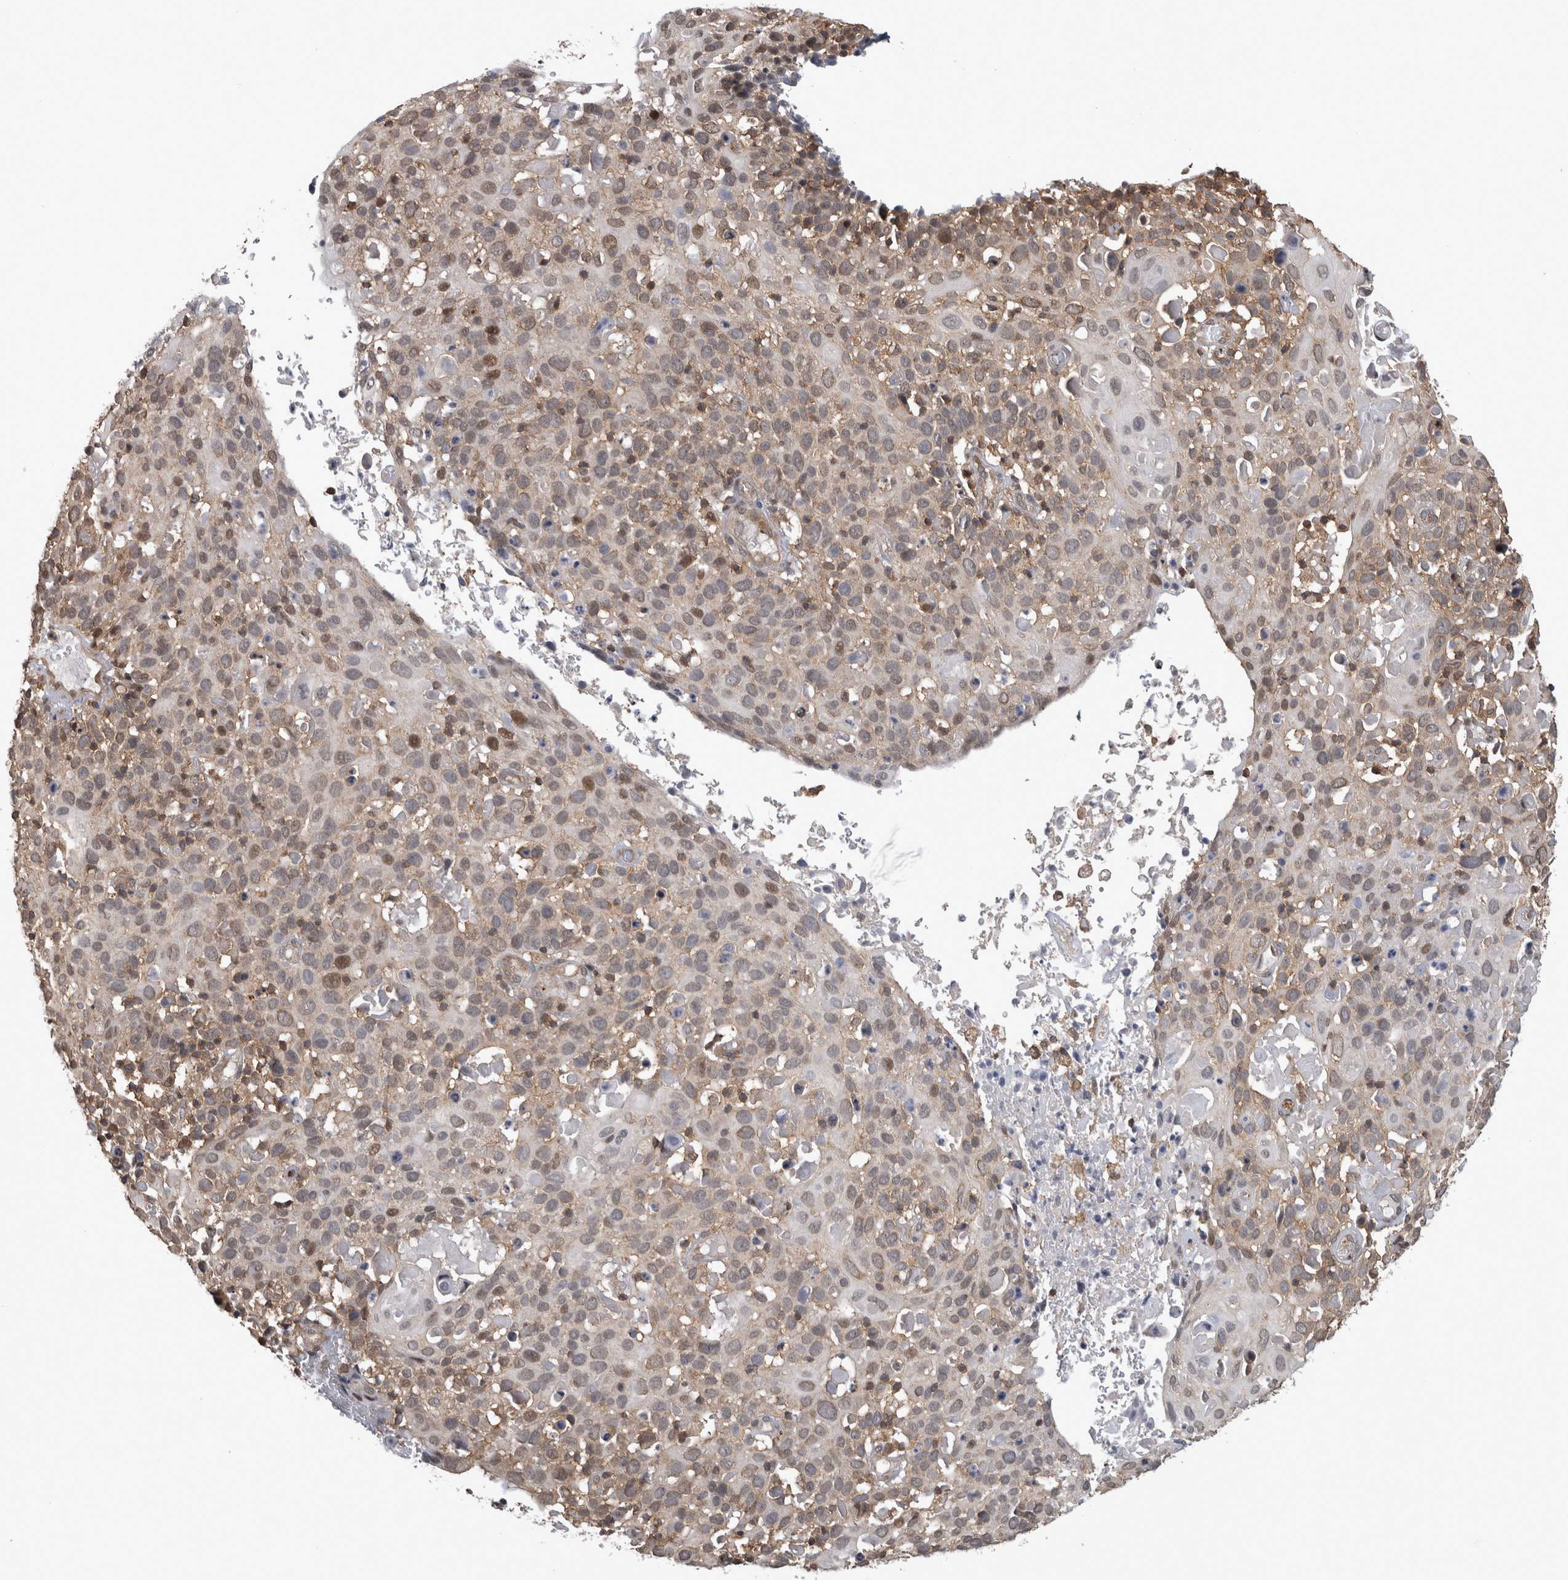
{"staining": {"intensity": "moderate", "quantity": "<25%", "location": "nuclear"}, "tissue": "cervical cancer", "cell_type": "Tumor cells", "image_type": "cancer", "snomed": [{"axis": "morphology", "description": "Squamous cell carcinoma, NOS"}, {"axis": "topography", "description": "Cervix"}], "caption": "A brown stain shows moderate nuclear expression of a protein in cervical cancer tumor cells.", "gene": "ATXN2", "patient": {"sex": "female", "age": 74}}